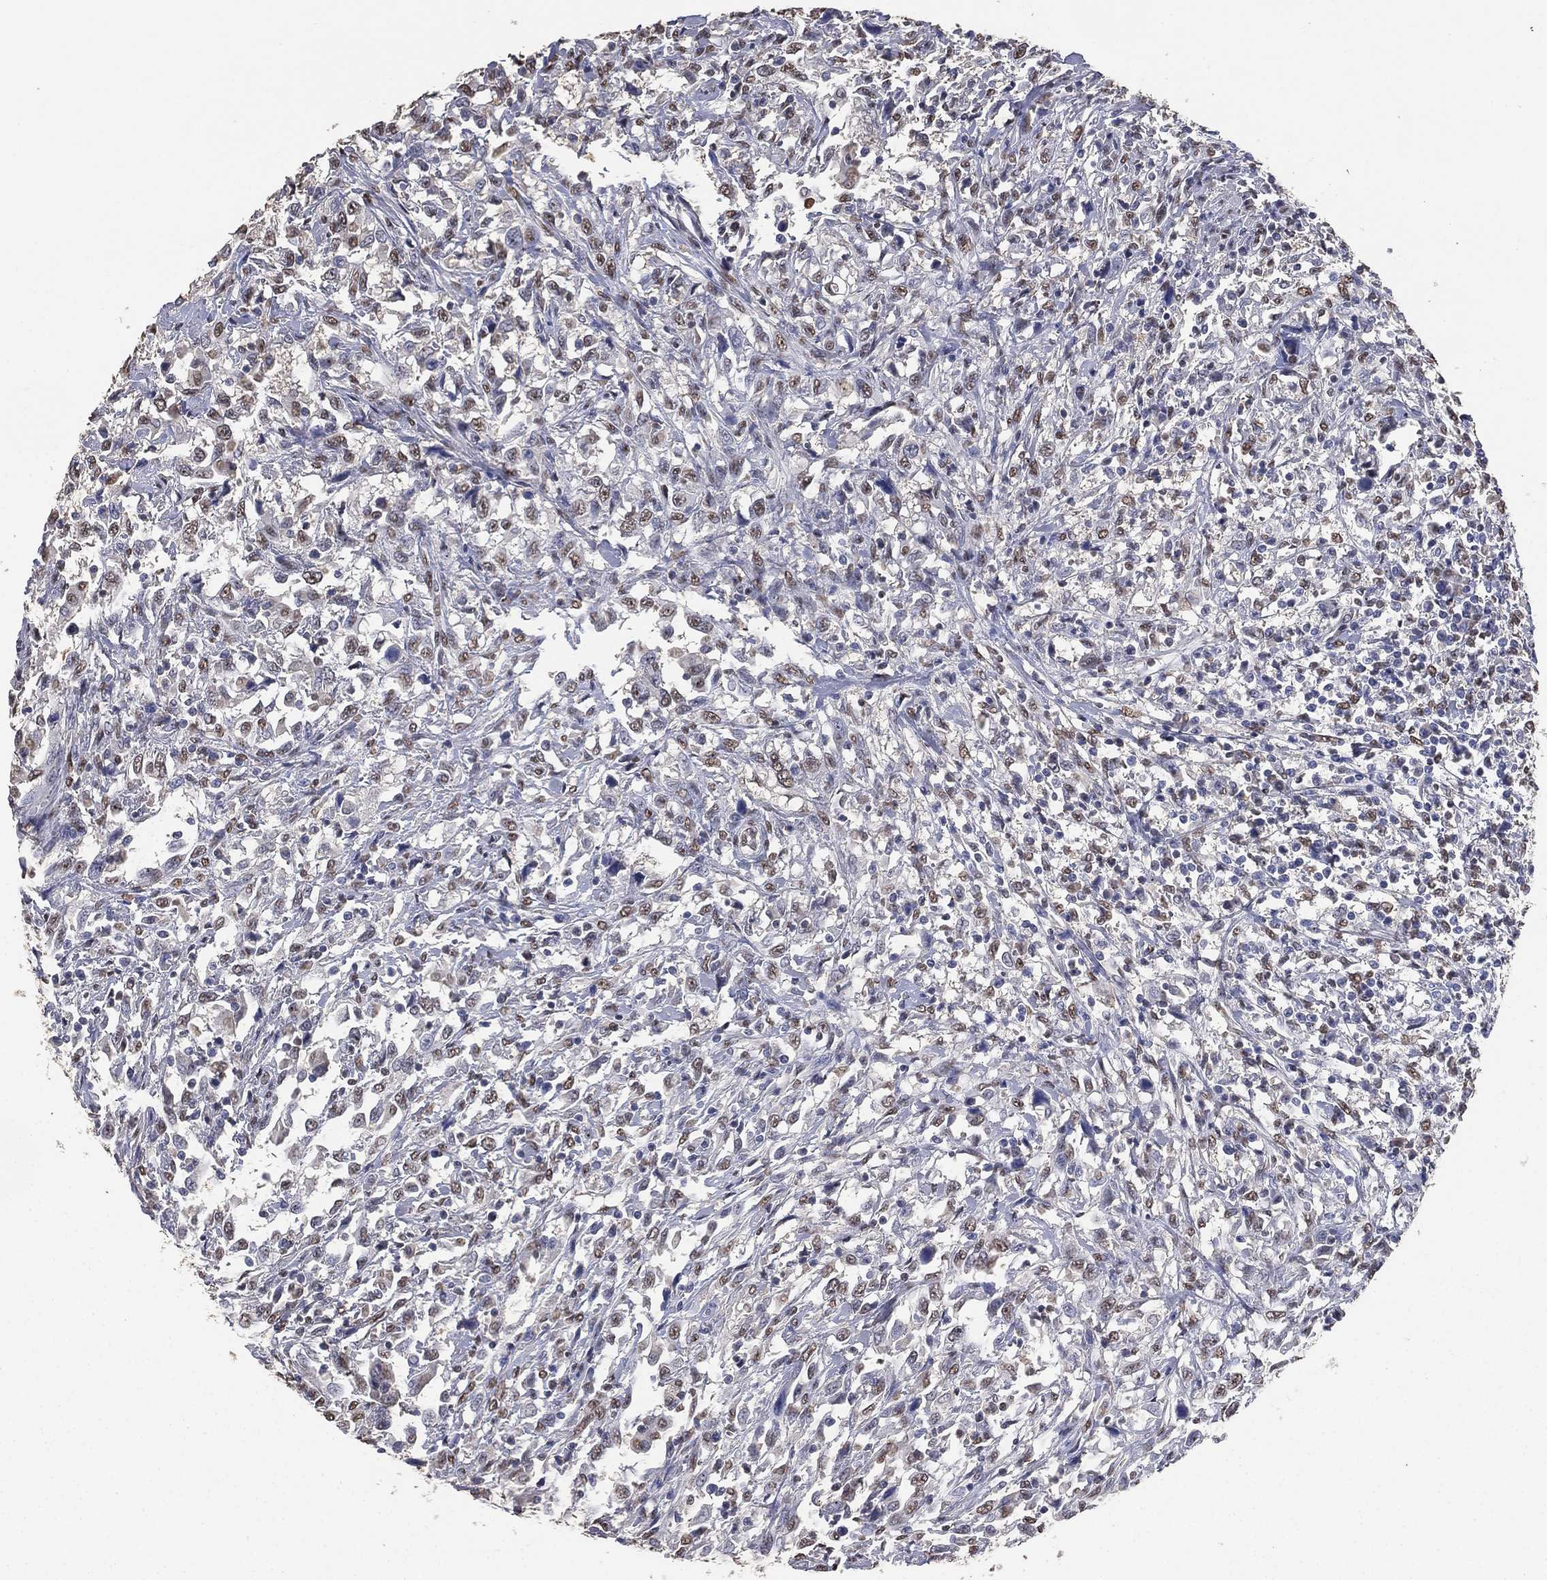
{"staining": {"intensity": "weak", "quantity": "25%-75%", "location": "nuclear"}, "tissue": "urothelial cancer", "cell_type": "Tumor cells", "image_type": "cancer", "snomed": [{"axis": "morphology", "description": "Urothelial carcinoma, NOS"}, {"axis": "morphology", "description": "Urothelial carcinoma, High grade"}, {"axis": "topography", "description": "Urinary bladder"}], "caption": "High-power microscopy captured an IHC micrograph of urothelial cancer, revealing weak nuclear staining in approximately 25%-75% of tumor cells.", "gene": "ALDH7A1", "patient": {"sex": "female", "age": 64}}